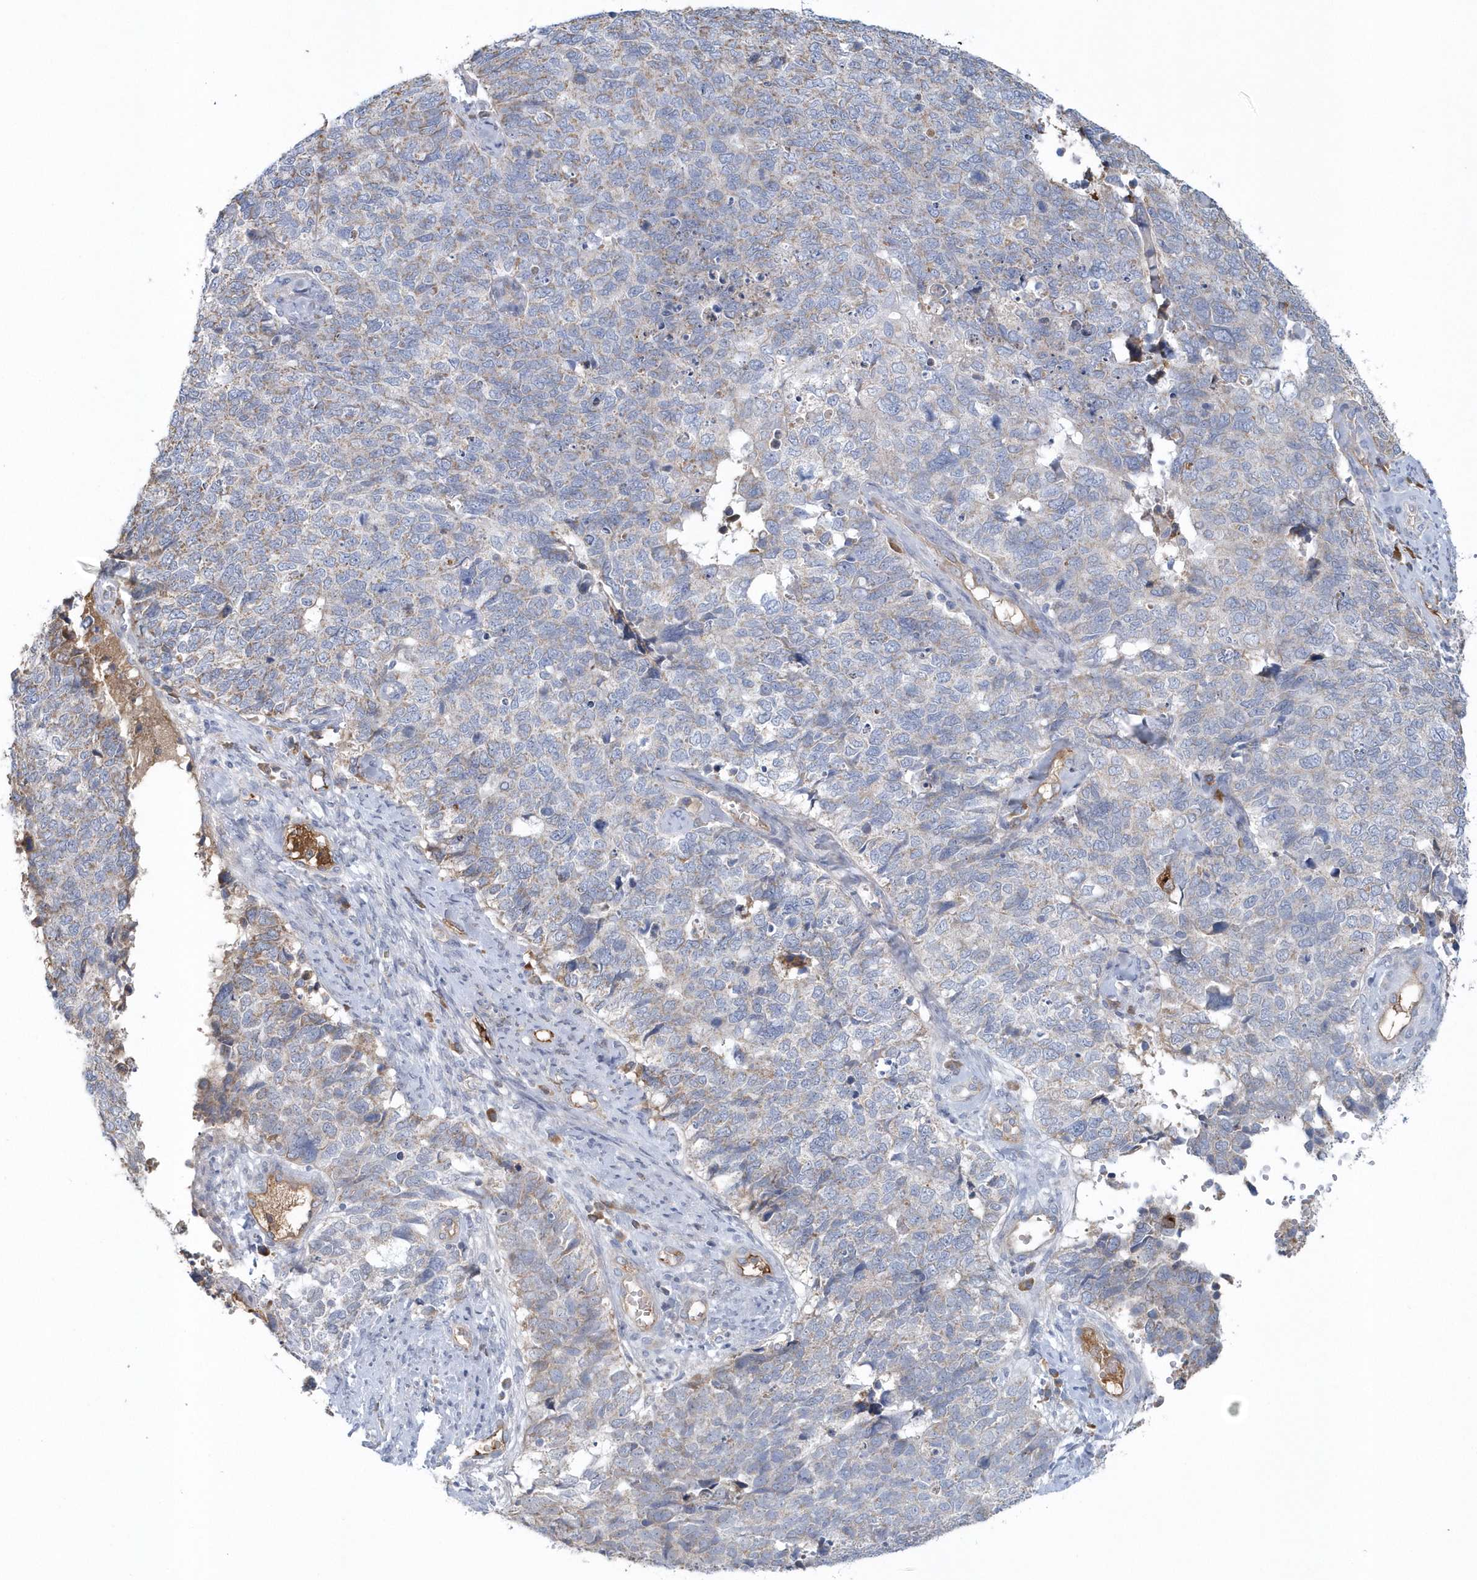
{"staining": {"intensity": "moderate", "quantity": "<25%", "location": "cytoplasmic/membranous"}, "tissue": "cervical cancer", "cell_type": "Tumor cells", "image_type": "cancer", "snomed": [{"axis": "morphology", "description": "Squamous cell carcinoma, NOS"}, {"axis": "topography", "description": "Cervix"}], "caption": "Squamous cell carcinoma (cervical) was stained to show a protein in brown. There is low levels of moderate cytoplasmic/membranous positivity in about <25% of tumor cells. The staining was performed using DAB, with brown indicating positive protein expression. Nuclei are stained blue with hematoxylin.", "gene": "SPATA18", "patient": {"sex": "female", "age": 63}}